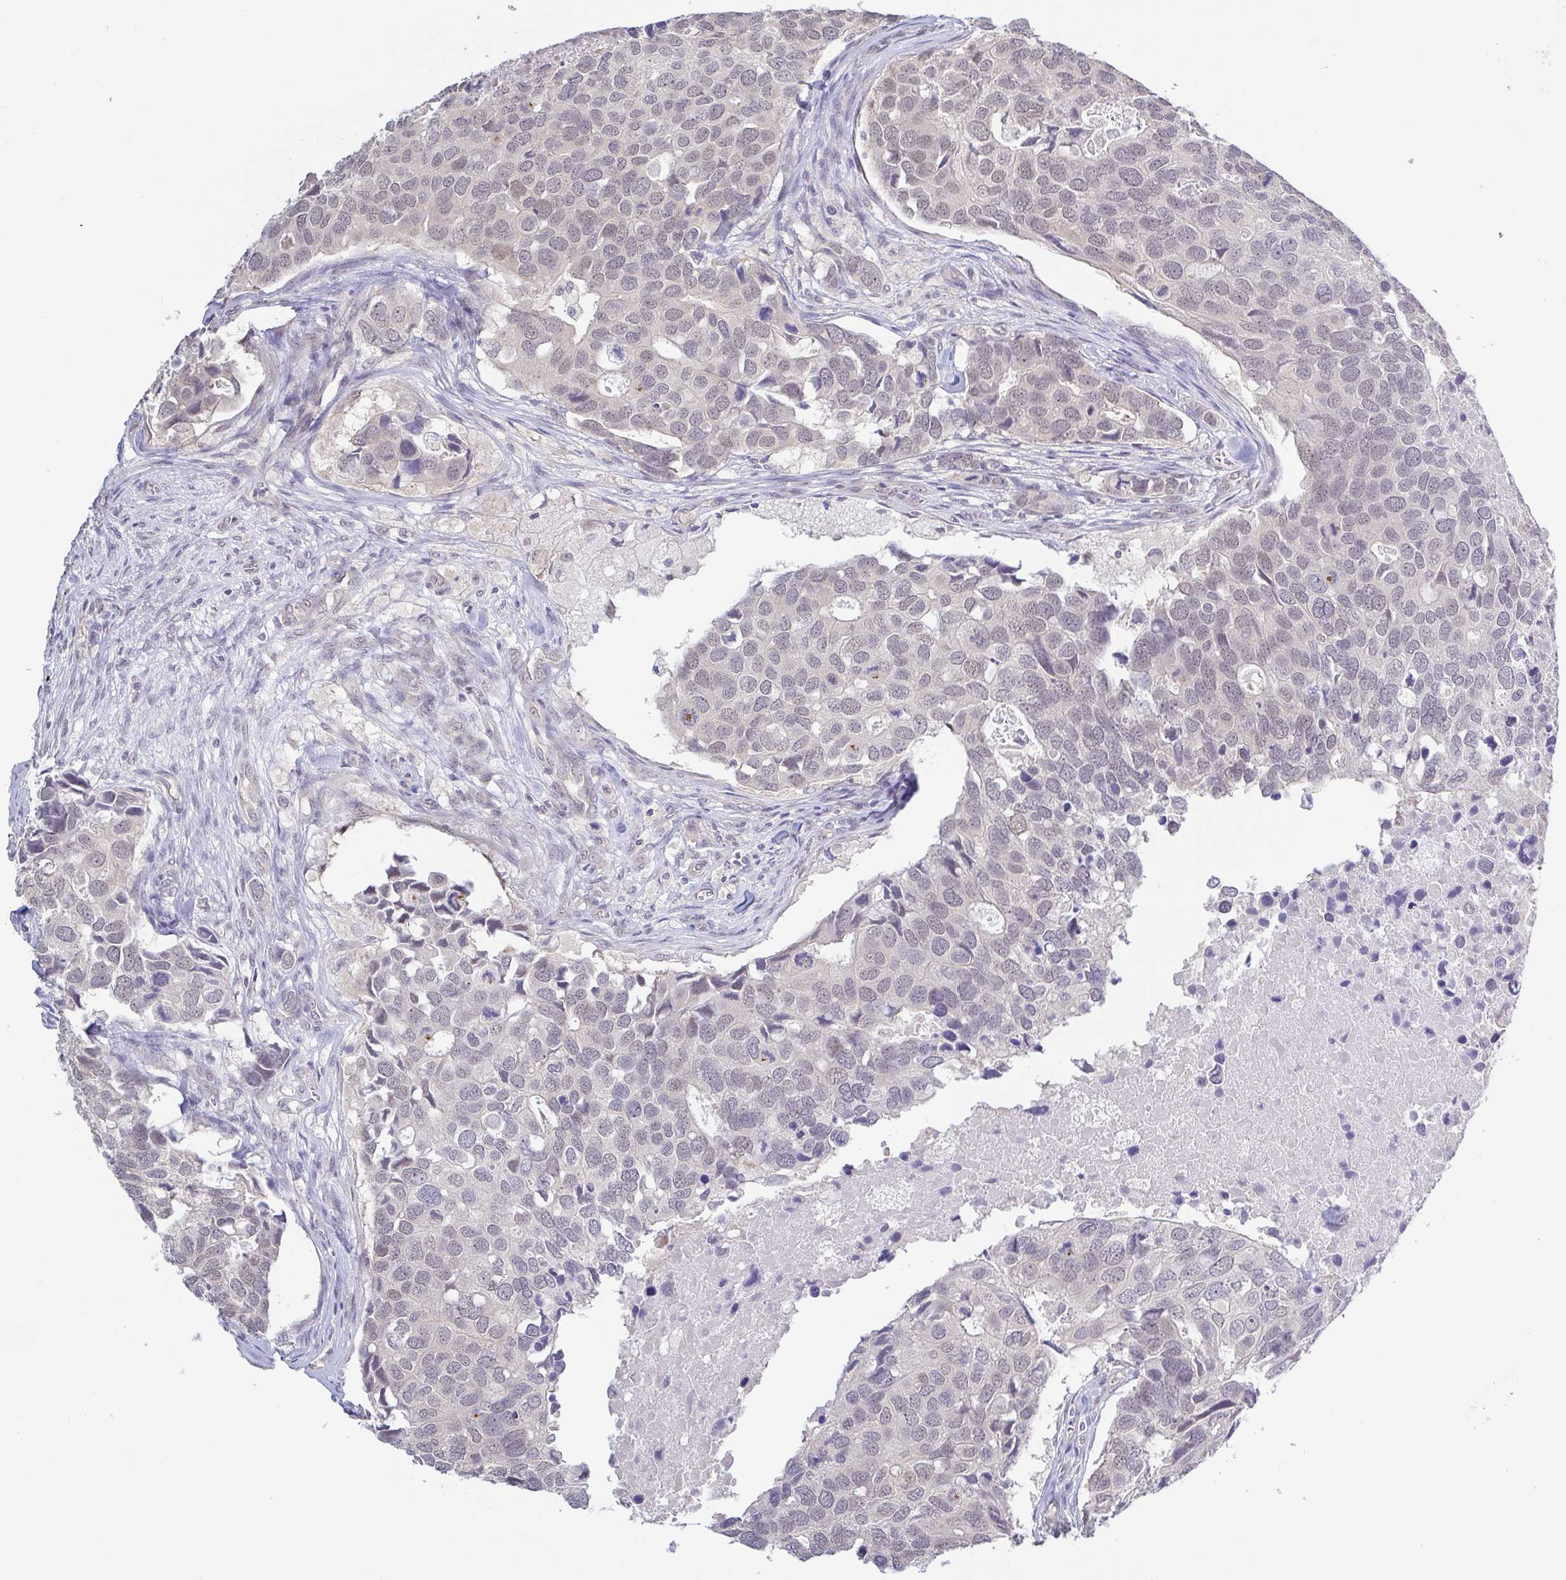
{"staining": {"intensity": "weak", "quantity": "25%-75%", "location": "nuclear"}, "tissue": "breast cancer", "cell_type": "Tumor cells", "image_type": "cancer", "snomed": [{"axis": "morphology", "description": "Duct carcinoma"}, {"axis": "topography", "description": "Breast"}], "caption": "Immunohistochemistry (IHC) of breast cancer shows low levels of weak nuclear expression in approximately 25%-75% of tumor cells. (DAB (3,3'-diaminobenzidine) IHC, brown staining for protein, blue staining for nuclei).", "gene": "HYPK", "patient": {"sex": "female", "age": 83}}